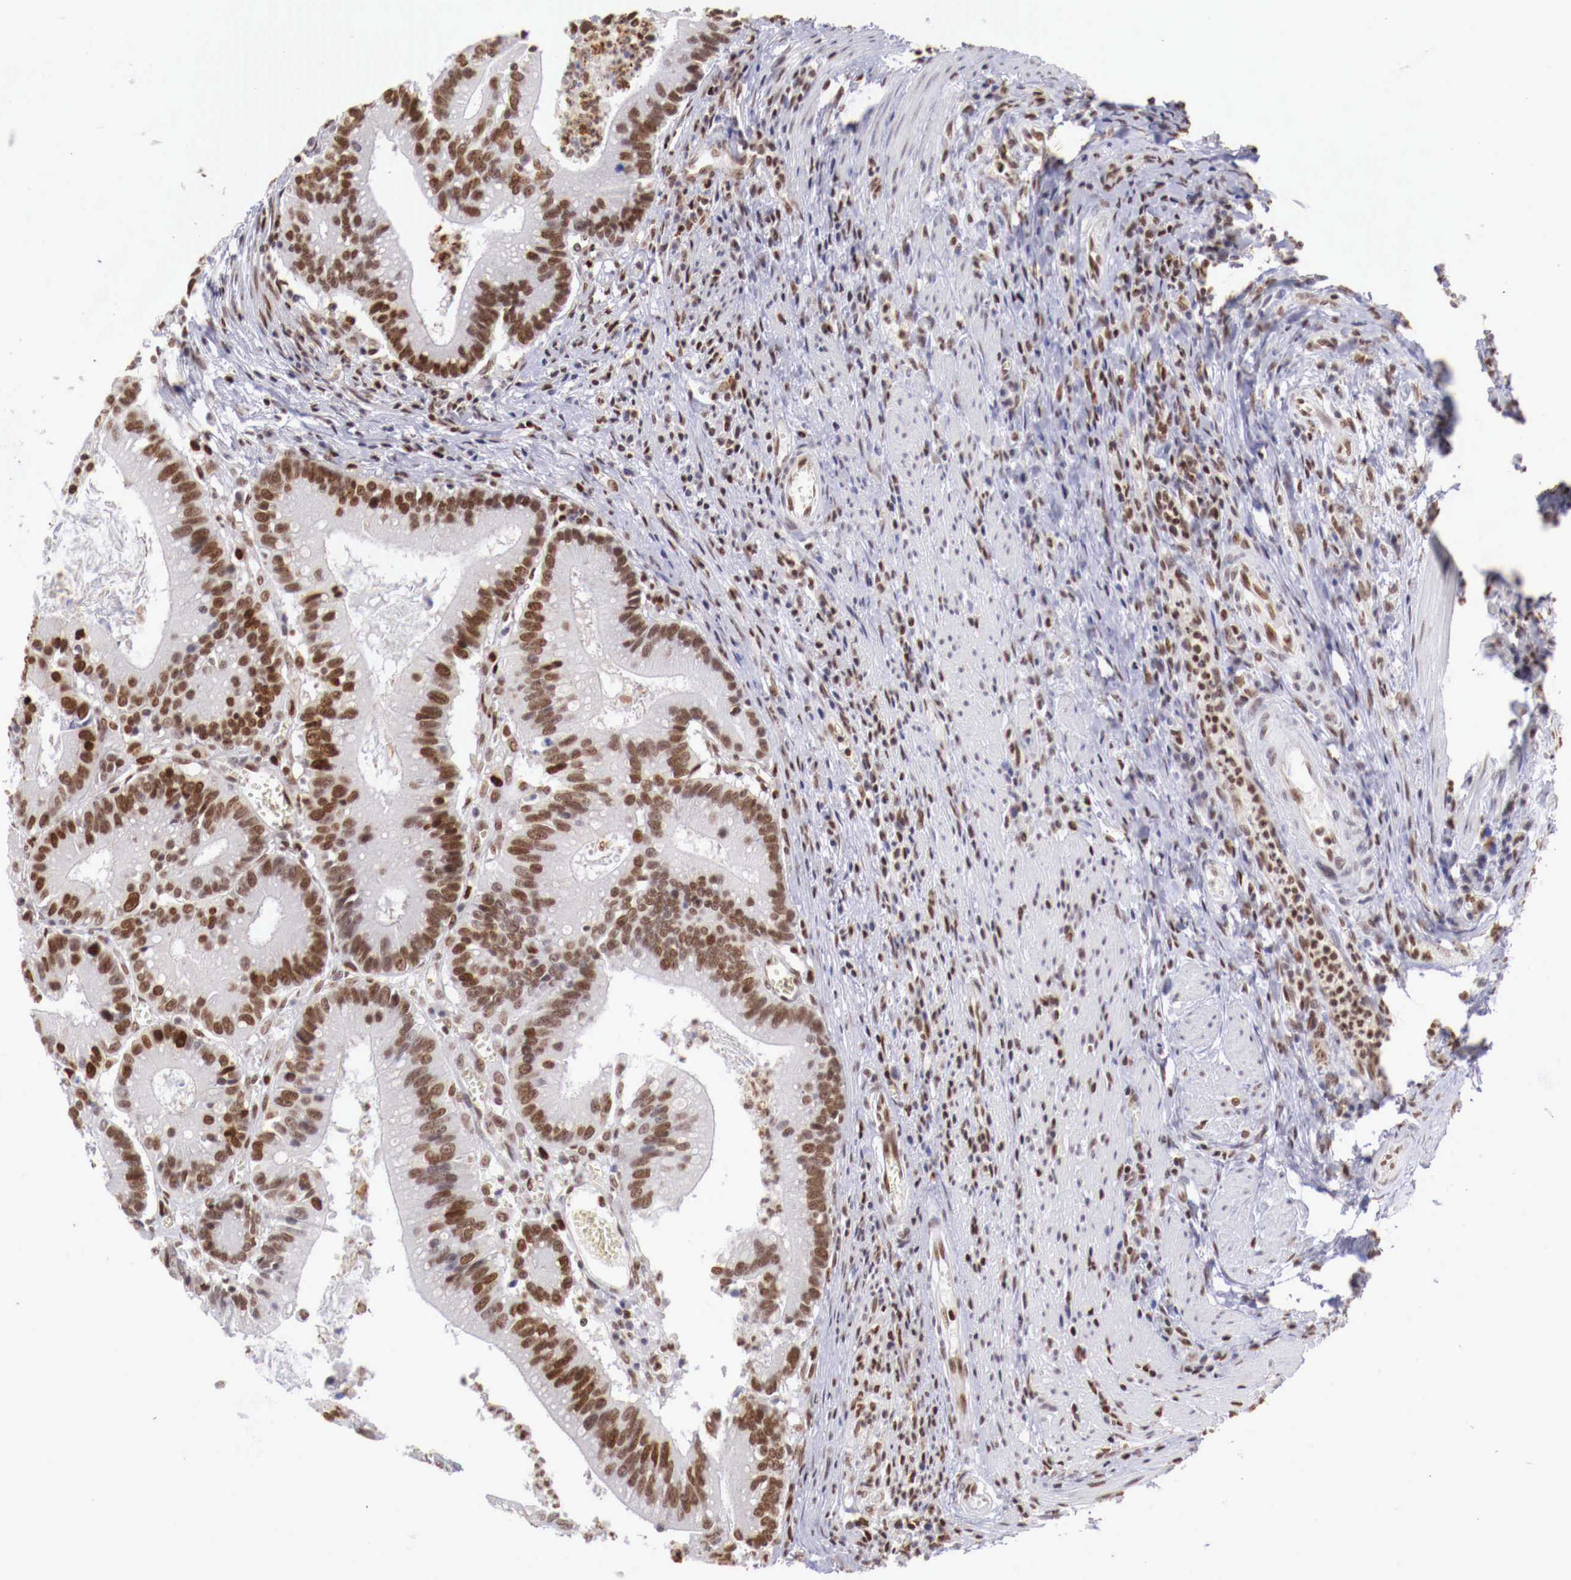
{"staining": {"intensity": "moderate", "quantity": ">75%", "location": "nuclear"}, "tissue": "colorectal cancer", "cell_type": "Tumor cells", "image_type": "cancer", "snomed": [{"axis": "morphology", "description": "Adenocarcinoma, NOS"}, {"axis": "topography", "description": "Rectum"}], "caption": "A photomicrograph of colorectal cancer (adenocarcinoma) stained for a protein shows moderate nuclear brown staining in tumor cells.", "gene": "MAX", "patient": {"sex": "female", "age": 81}}